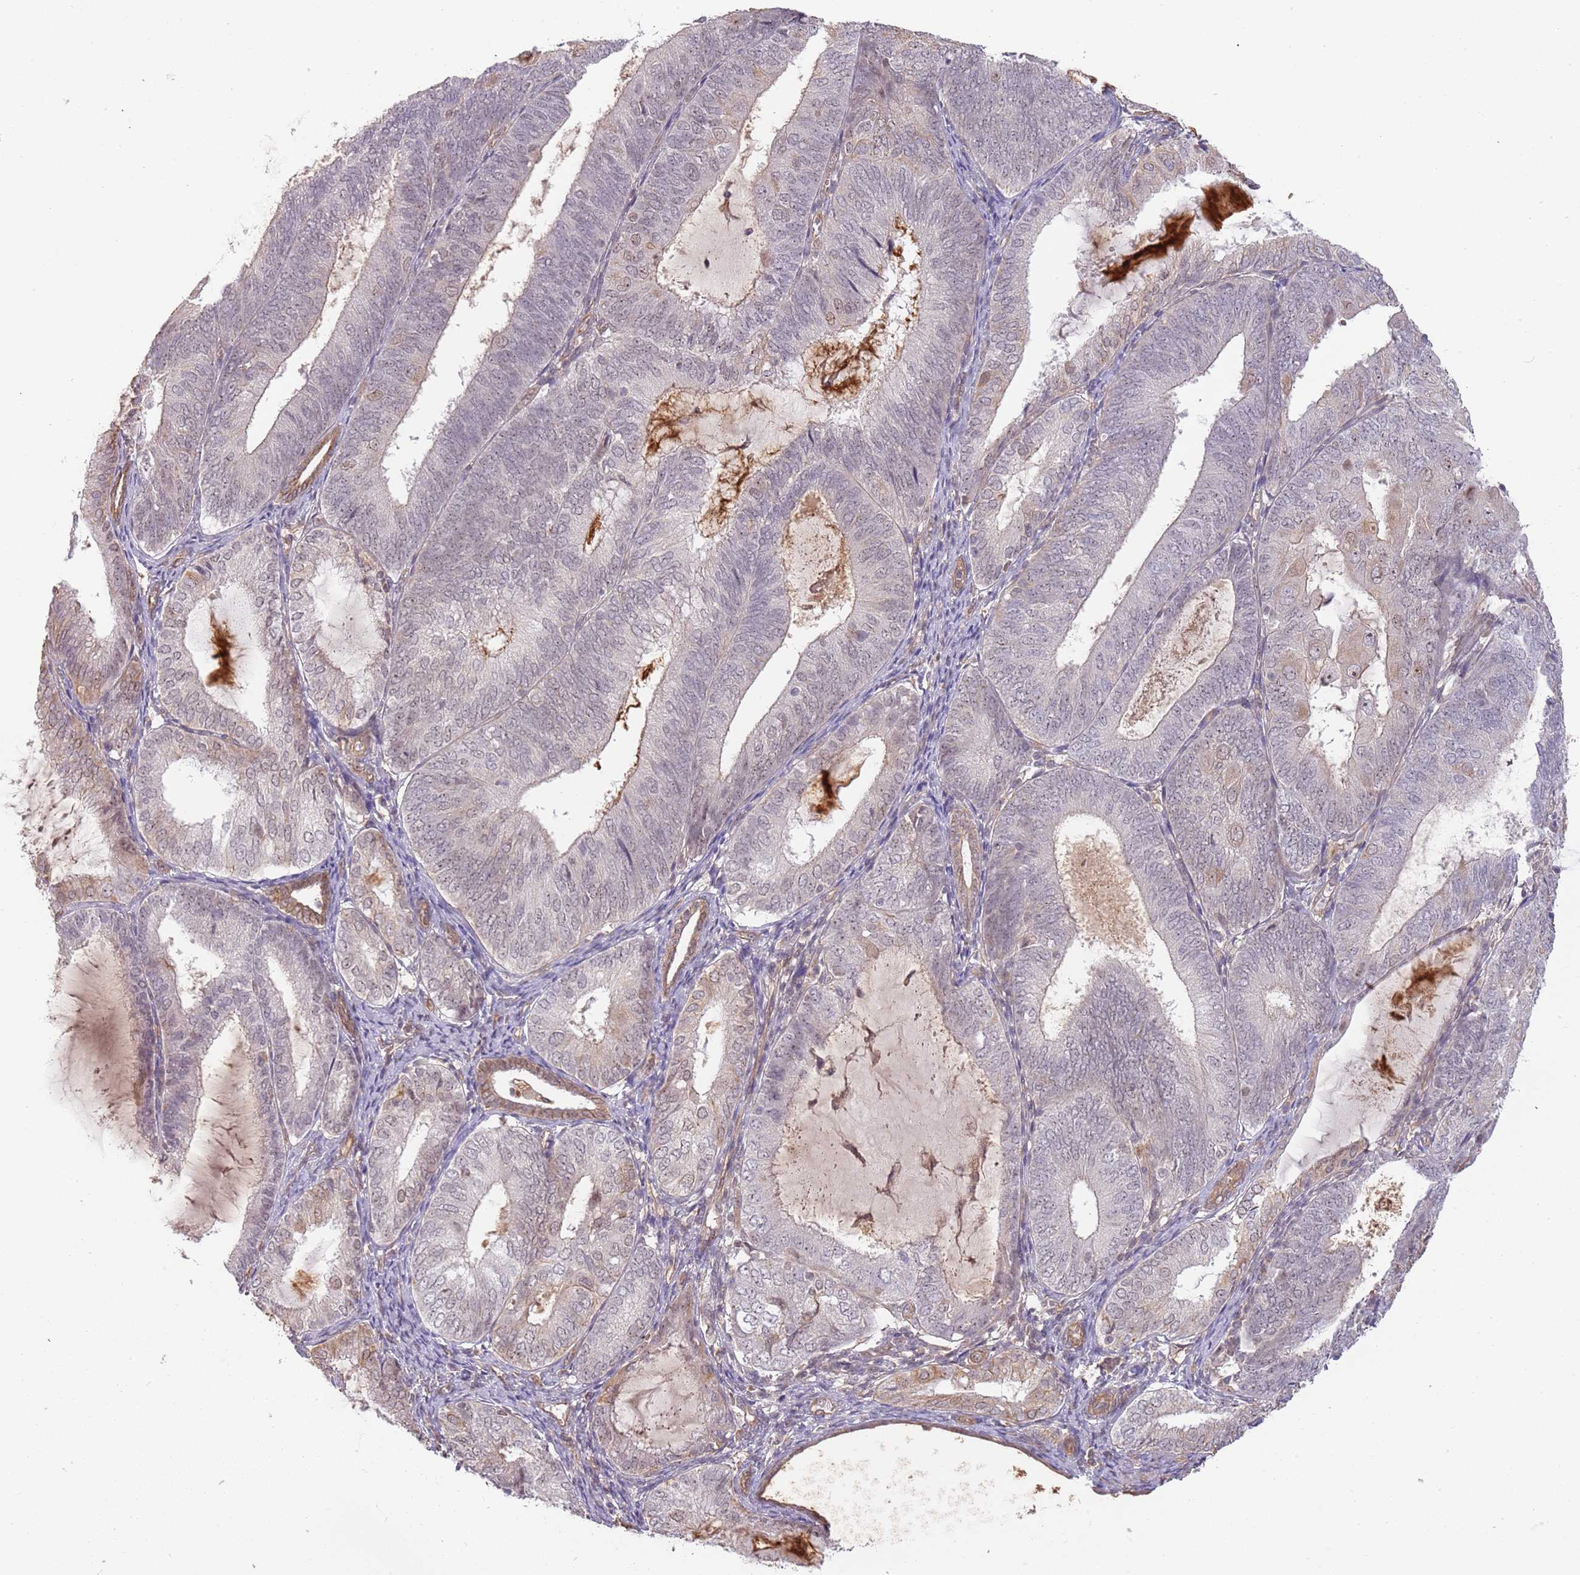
{"staining": {"intensity": "weak", "quantity": "<25%", "location": "nuclear"}, "tissue": "endometrial cancer", "cell_type": "Tumor cells", "image_type": "cancer", "snomed": [{"axis": "morphology", "description": "Adenocarcinoma, NOS"}, {"axis": "topography", "description": "Endometrium"}], "caption": "IHC photomicrograph of adenocarcinoma (endometrial) stained for a protein (brown), which shows no positivity in tumor cells. (IHC, brightfield microscopy, high magnification).", "gene": "SURF2", "patient": {"sex": "female", "age": 81}}